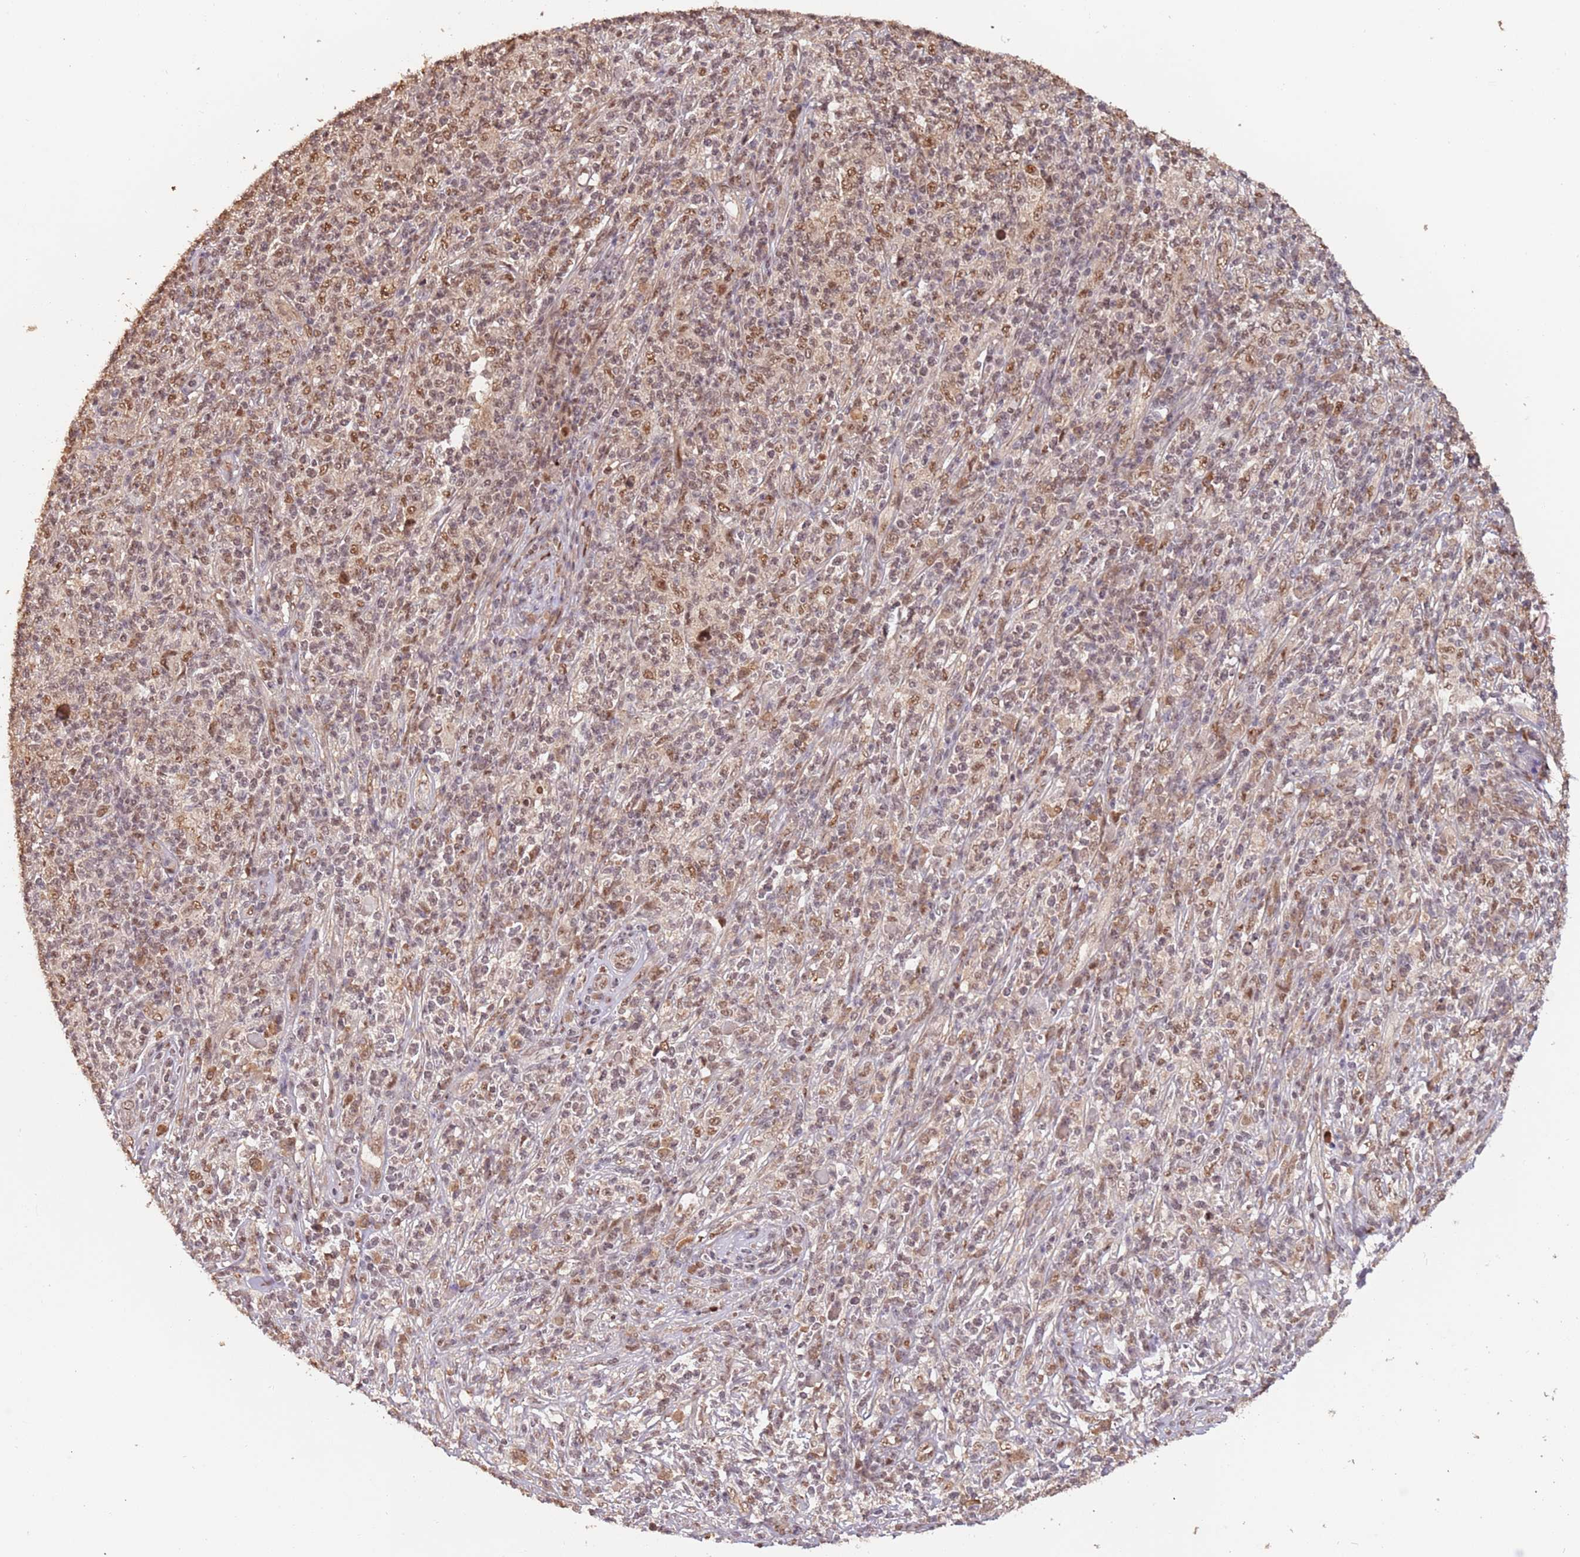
{"staining": {"intensity": "moderate", "quantity": ">75%", "location": "nuclear"}, "tissue": "melanoma", "cell_type": "Tumor cells", "image_type": "cancer", "snomed": [{"axis": "morphology", "description": "Malignant melanoma, NOS"}, {"axis": "topography", "description": "Skin"}], "caption": "Protein expression analysis of human melanoma reveals moderate nuclear staining in about >75% of tumor cells.", "gene": "RFXANK", "patient": {"sex": "male", "age": 66}}